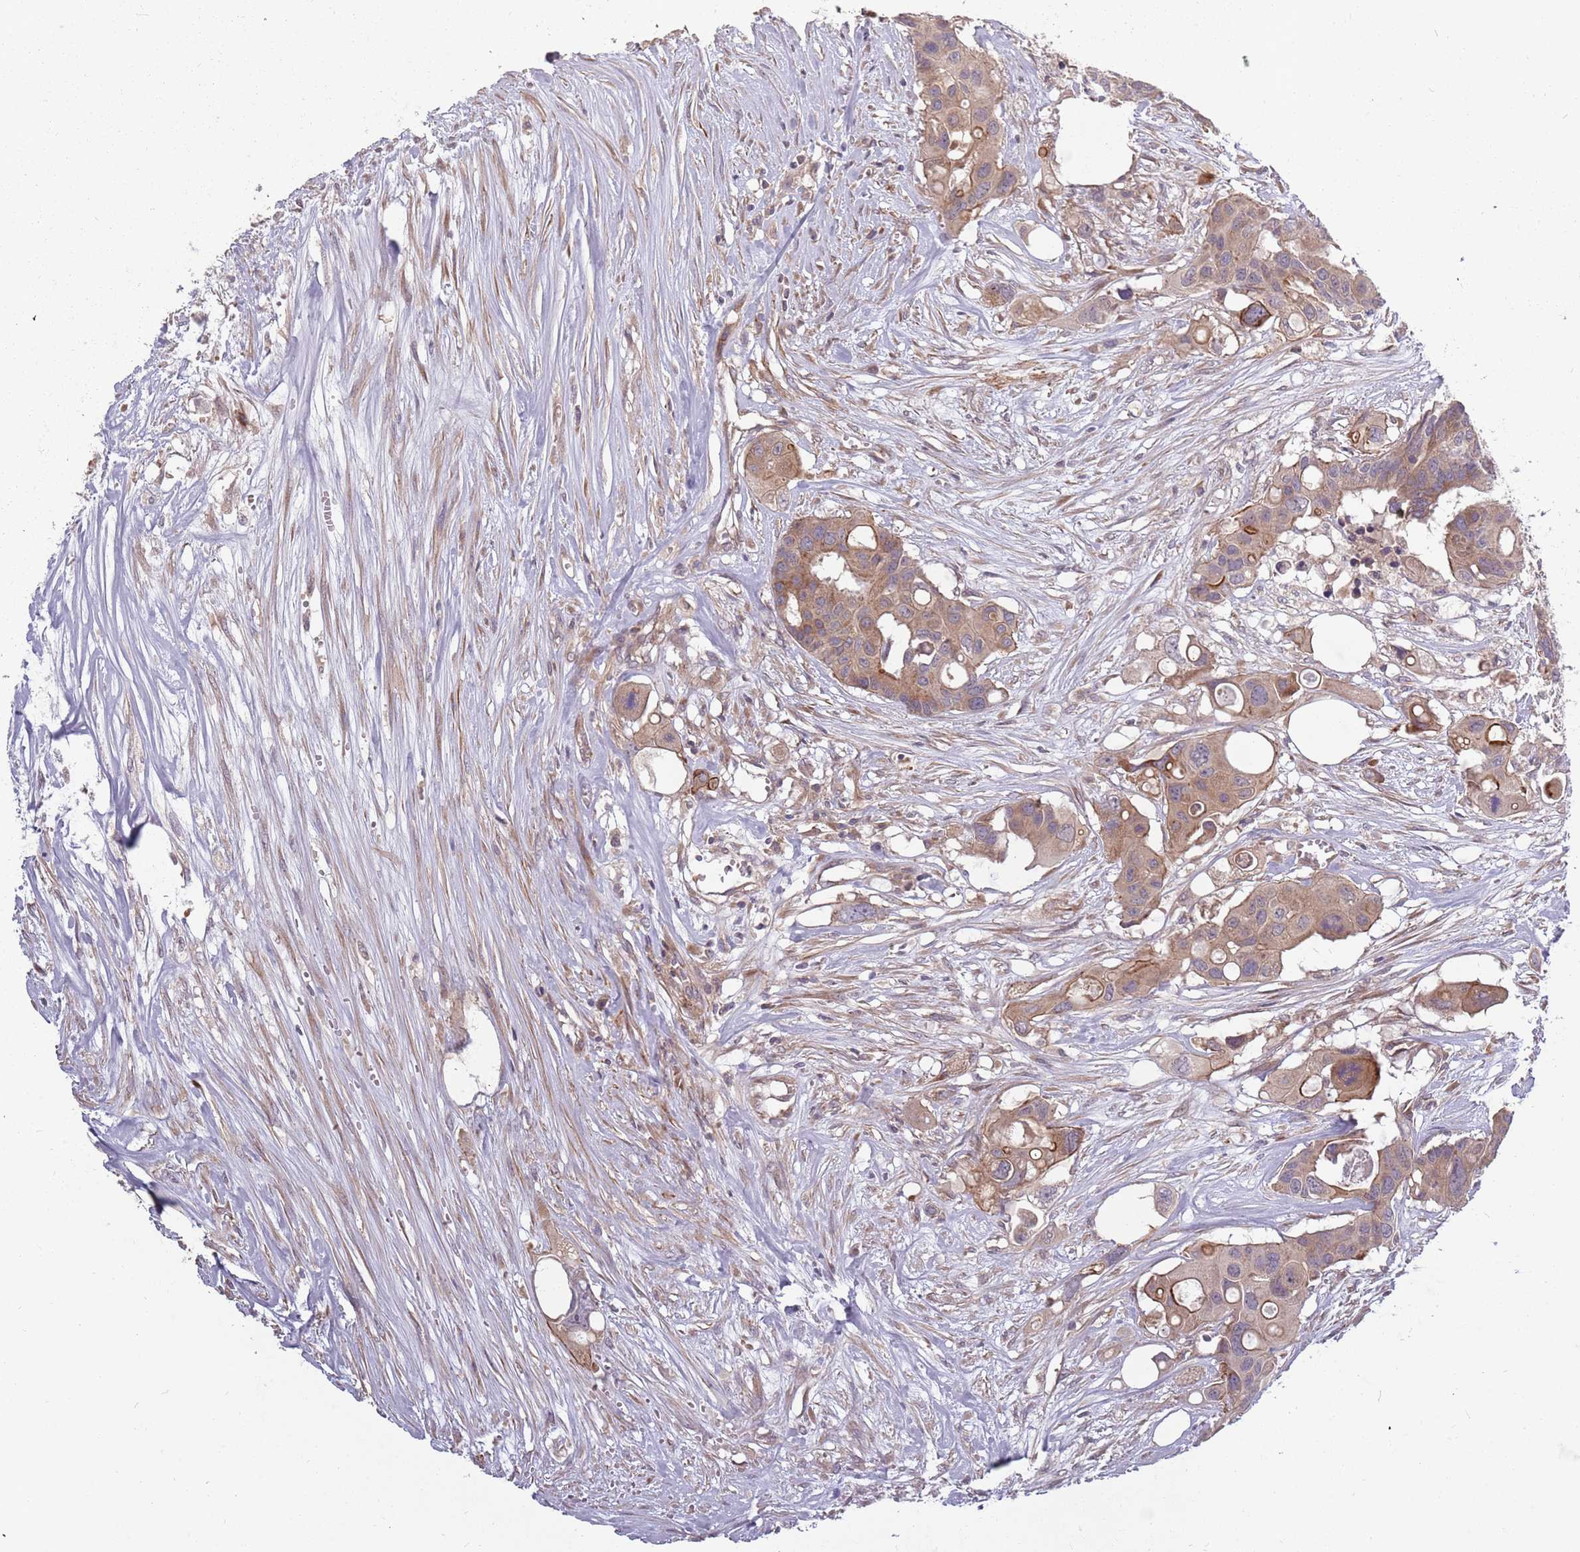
{"staining": {"intensity": "weak", "quantity": ">75%", "location": "cytoplasmic/membranous"}, "tissue": "colorectal cancer", "cell_type": "Tumor cells", "image_type": "cancer", "snomed": [{"axis": "morphology", "description": "Adenocarcinoma, NOS"}, {"axis": "topography", "description": "Colon"}], "caption": "IHC (DAB) staining of human colorectal adenocarcinoma exhibits weak cytoplasmic/membranous protein positivity in about >75% of tumor cells.", "gene": "PLD6", "patient": {"sex": "male", "age": 77}}